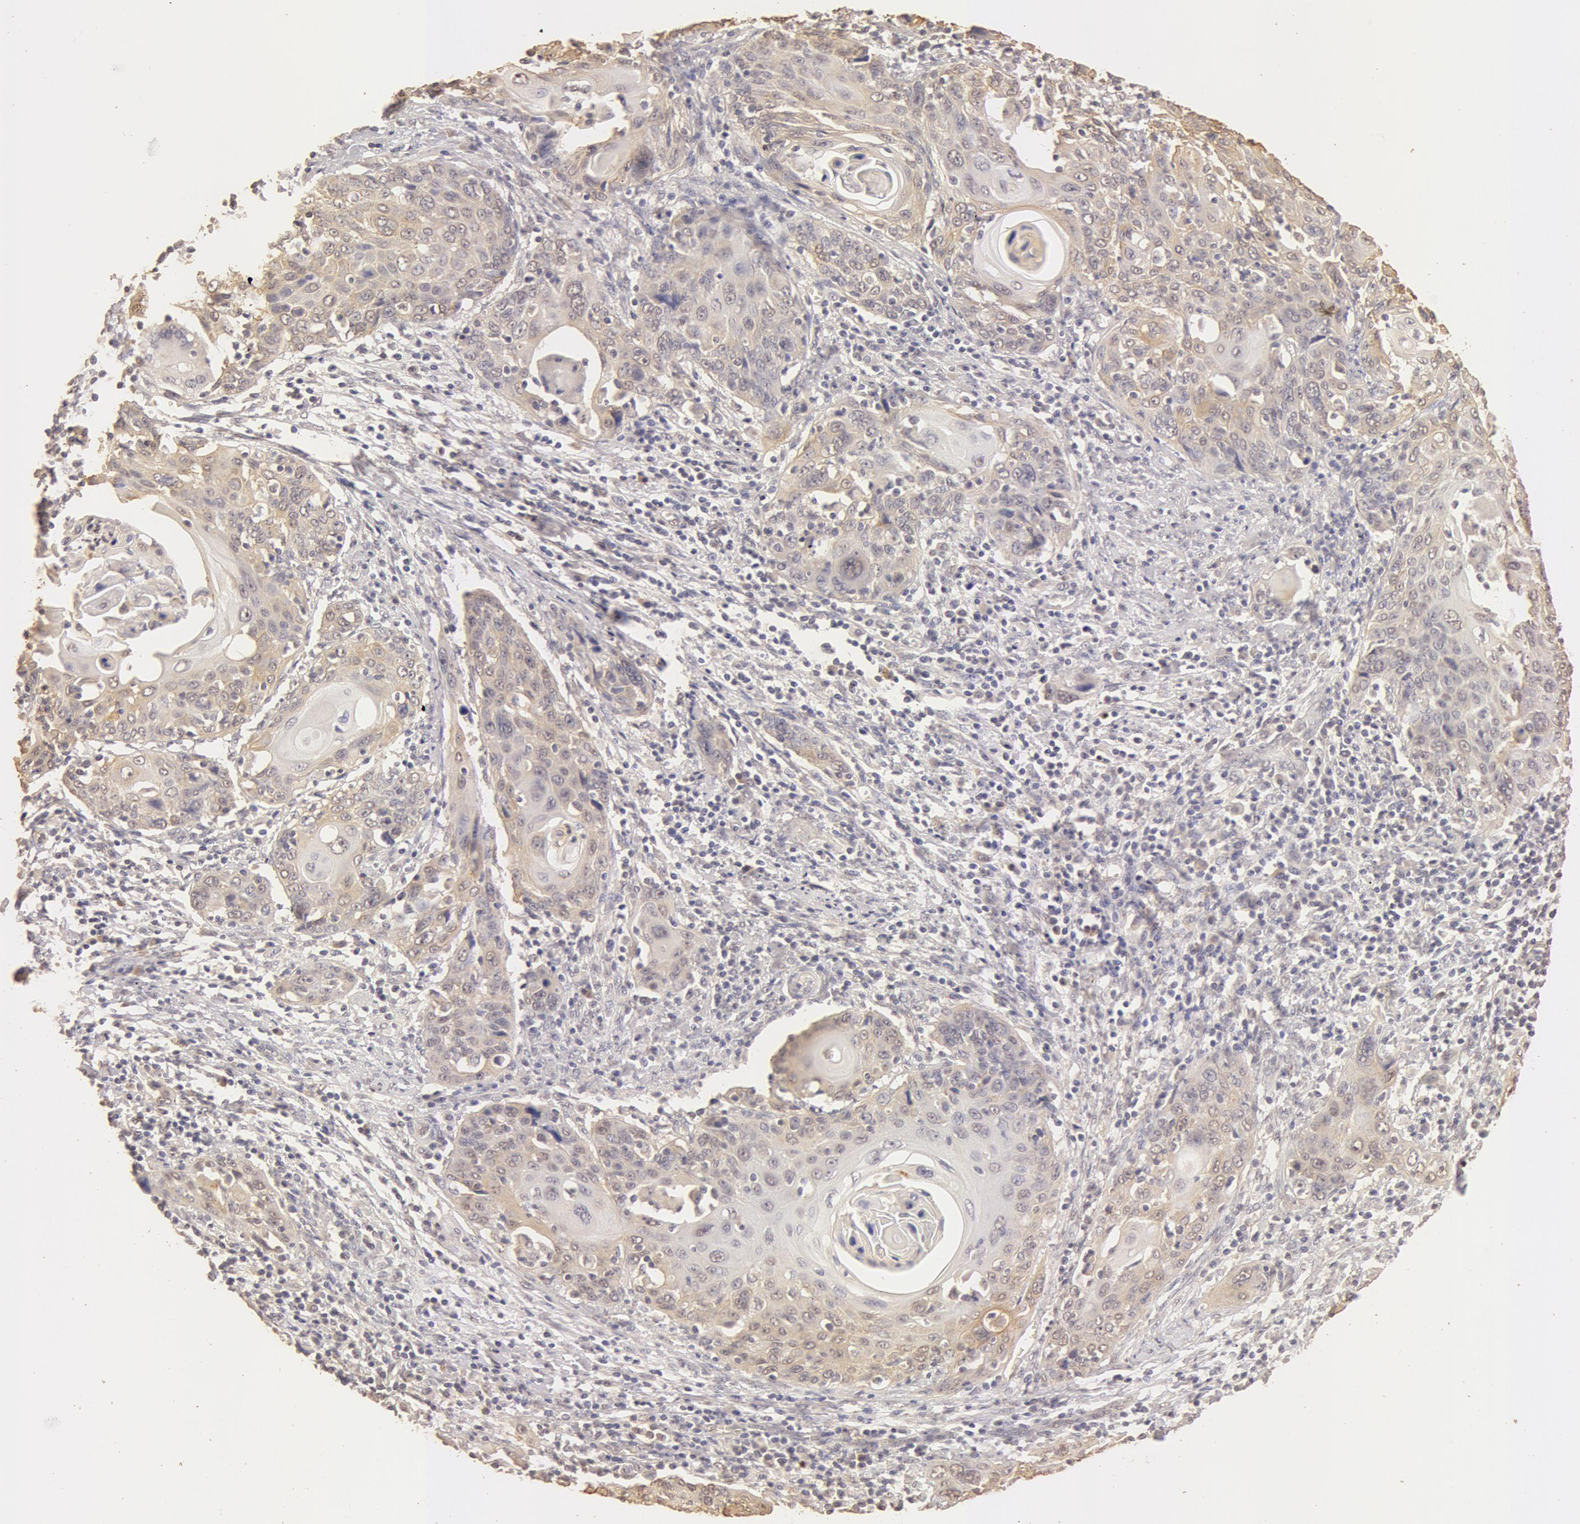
{"staining": {"intensity": "weak", "quantity": "25%-75%", "location": "cytoplasmic/membranous,nuclear"}, "tissue": "cervical cancer", "cell_type": "Tumor cells", "image_type": "cancer", "snomed": [{"axis": "morphology", "description": "Squamous cell carcinoma, NOS"}, {"axis": "topography", "description": "Cervix"}], "caption": "DAB immunohistochemical staining of human cervical cancer demonstrates weak cytoplasmic/membranous and nuclear protein staining in about 25%-75% of tumor cells.", "gene": "SNRNP70", "patient": {"sex": "female", "age": 54}}